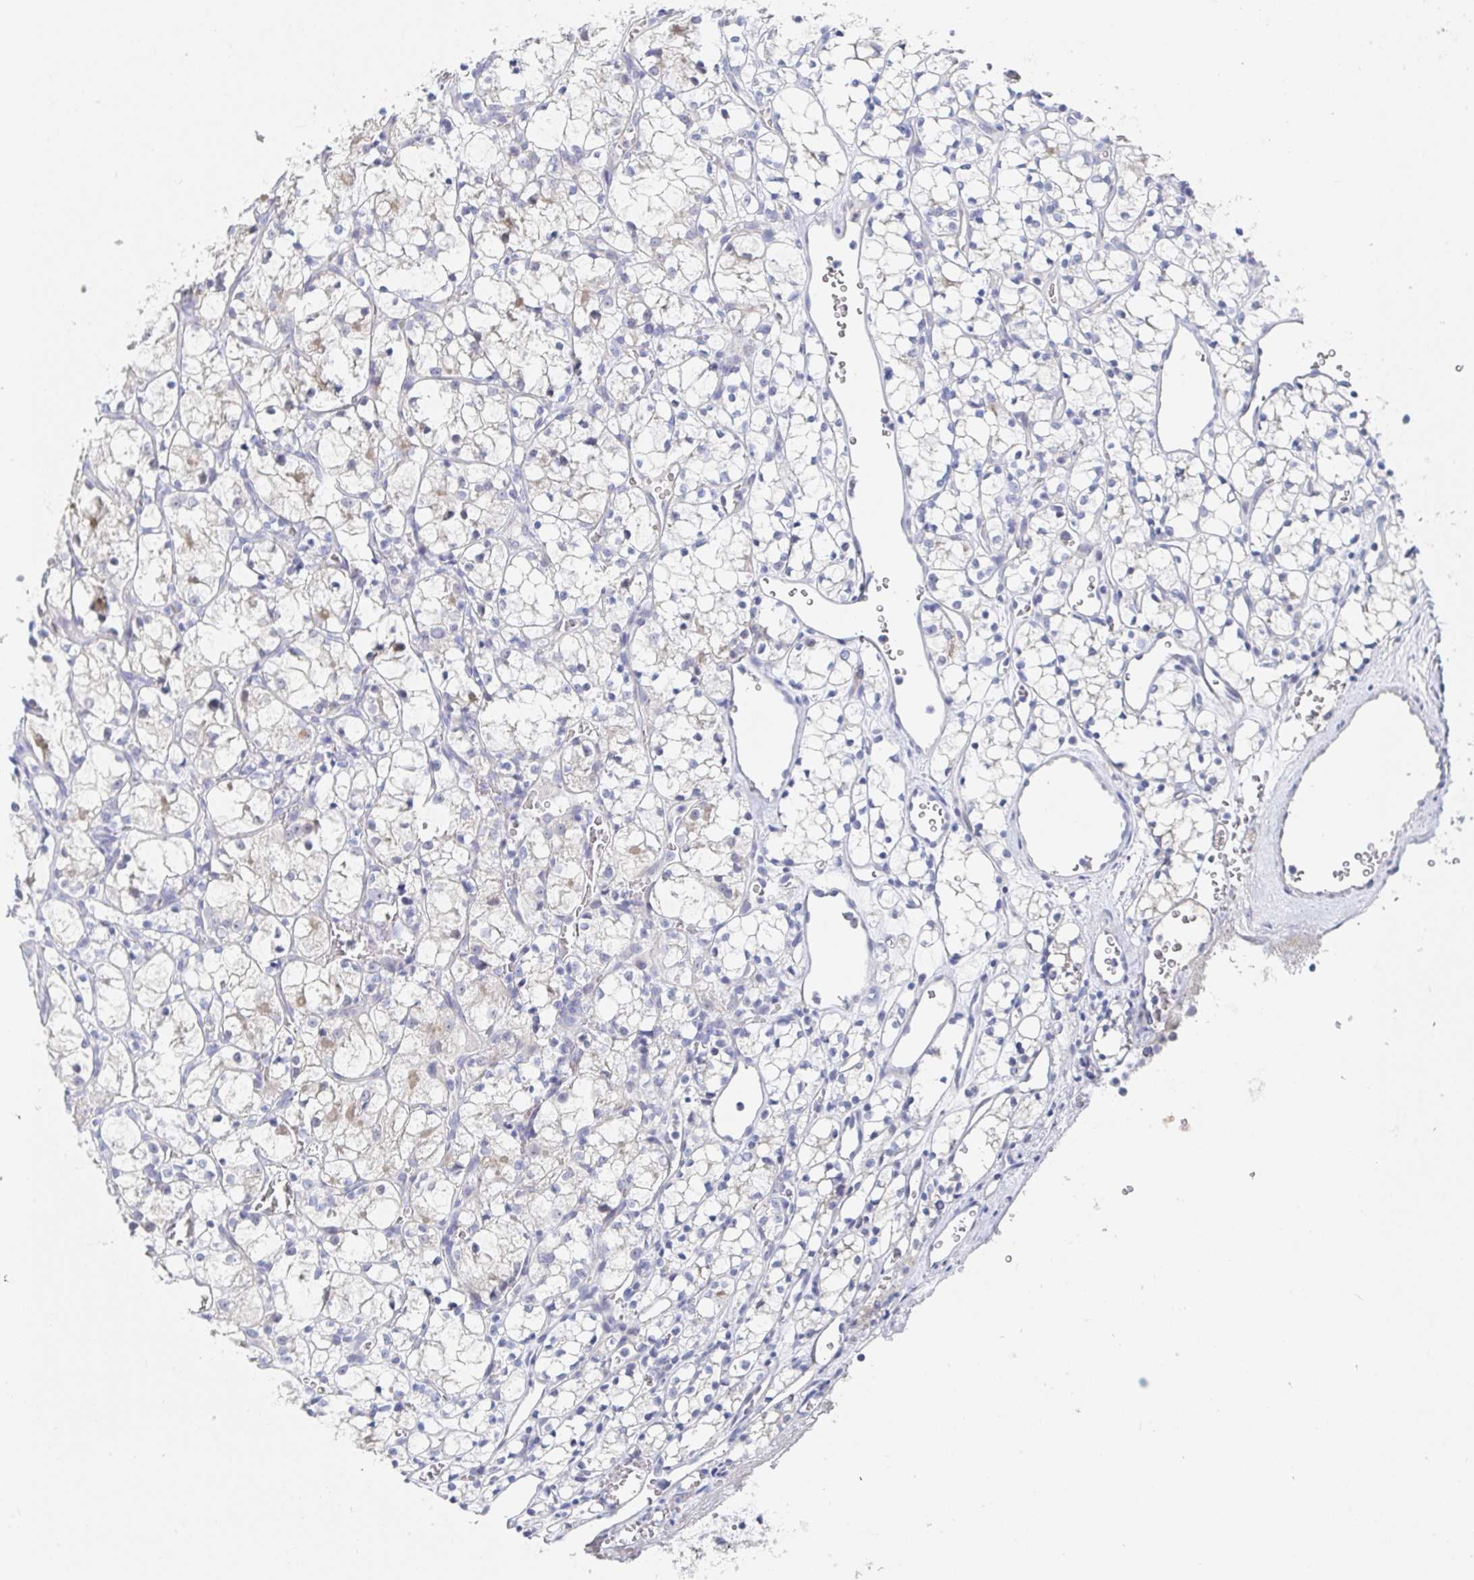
{"staining": {"intensity": "weak", "quantity": "<25%", "location": "cytoplasmic/membranous"}, "tissue": "renal cancer", "cell_type": "Tumor cells", "image_type": "cancer", "snomed": [{"axis": "morphology", "description": "Adenocarcinoma, NOS"}, {"axis": "topography", "description": "Kidney"}], "caption": "Human renal adenocarcinoma stained for a protein using IHC exhibits no expression in tumor cells.", "gene": "ZNF430", "patient": {"sex": "female", "age": 69}}